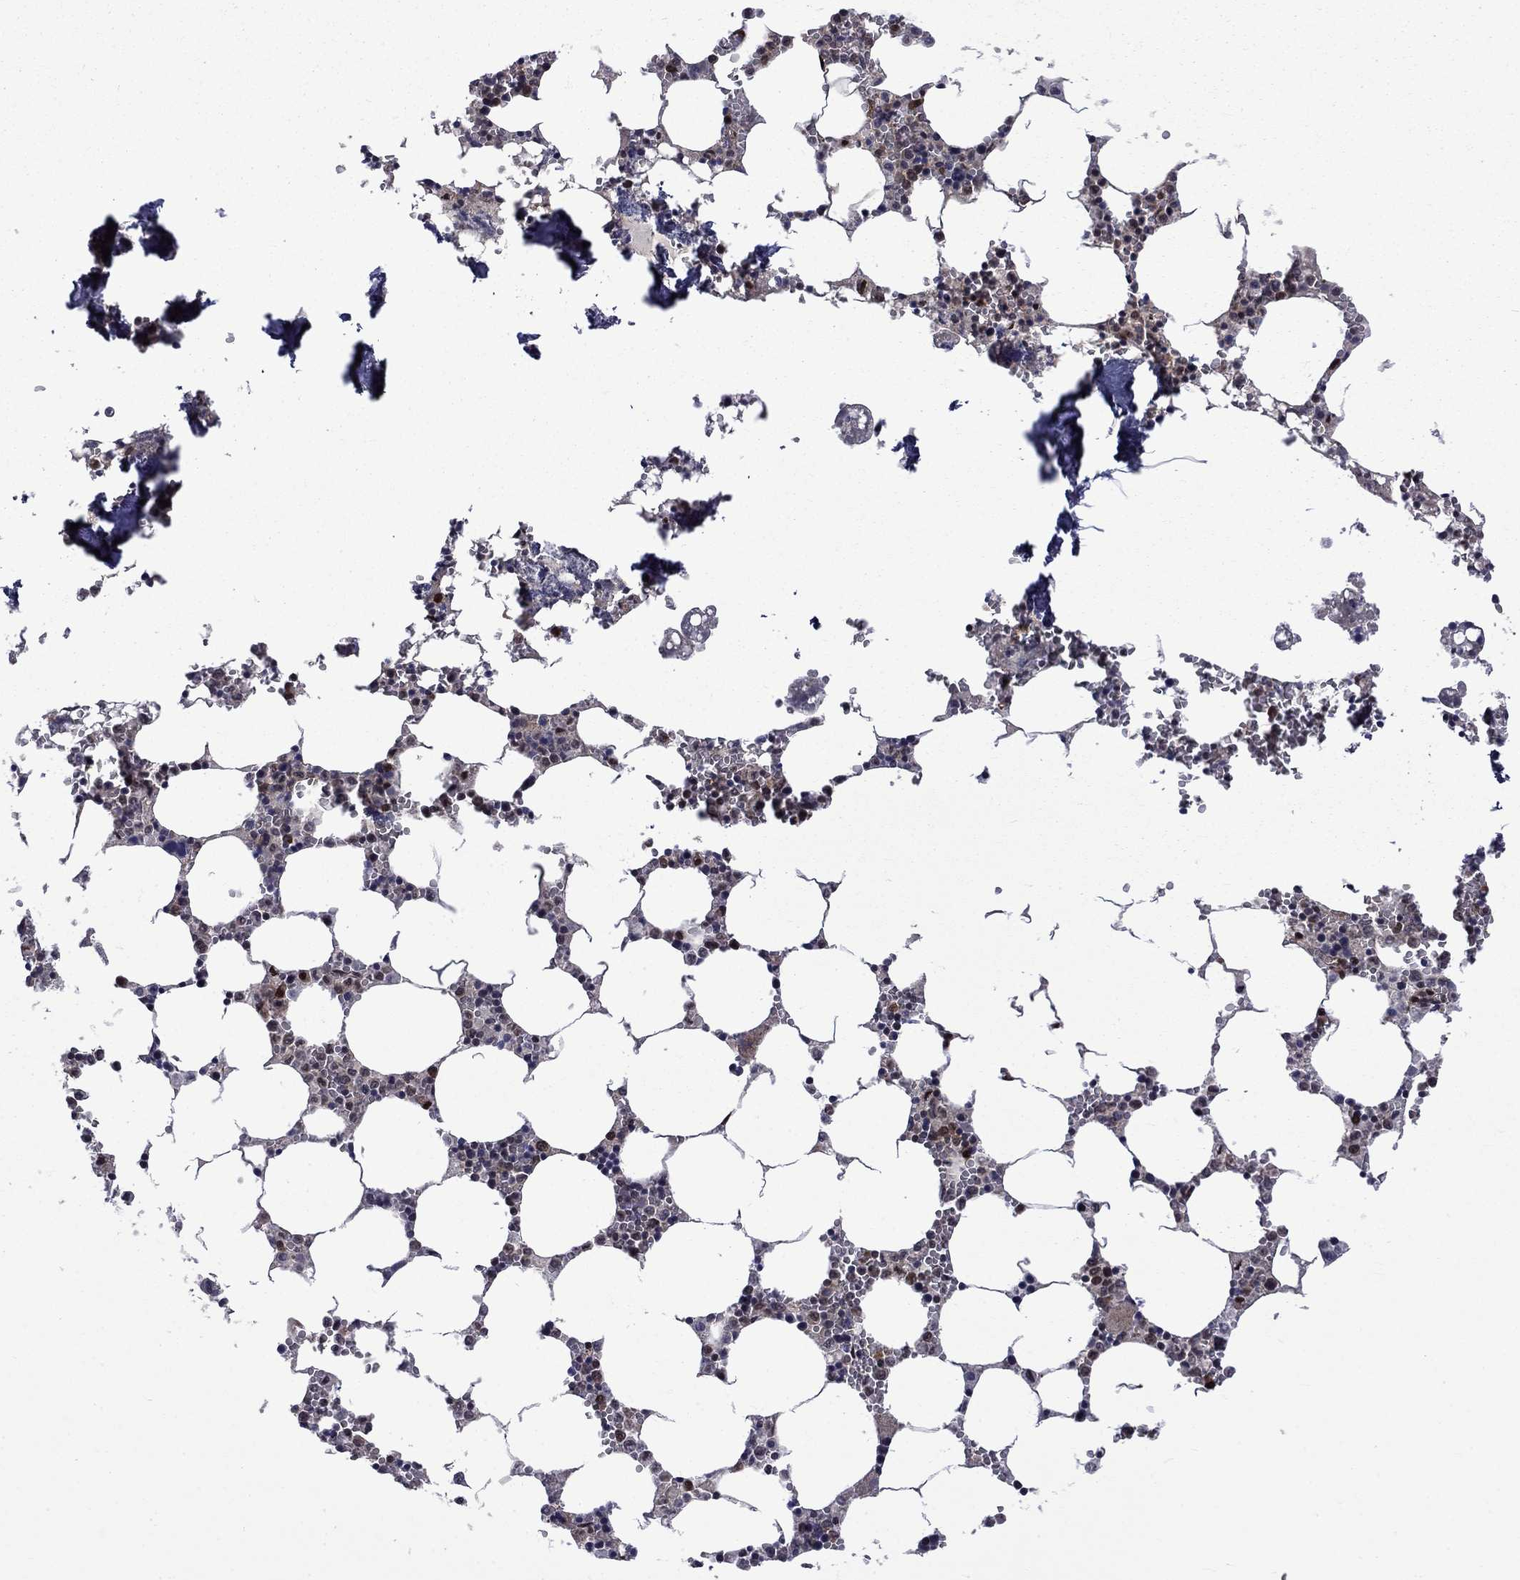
{"staining": {"intensity": "moderate", "quantity": "25%-75%", "location": "cytoplasmic/membranous,nuclear"}, "tissue": "bone marrow", "cell_type": "Hematopoietic cells", "image_type": "normal", "snomed": [{"axis": "morphology", "description": "Normal tissue, NOS"}, {"axis": "topography", "description": "Bone marrow"}], "caption": "An image of human bone marrow stained for a protein displays moderate cytoplasmic/membranous,nuclear brown staining in hematopoietic cells.", "gene": "KPNA3", "patient": {"sex": "female", "age": 64}}